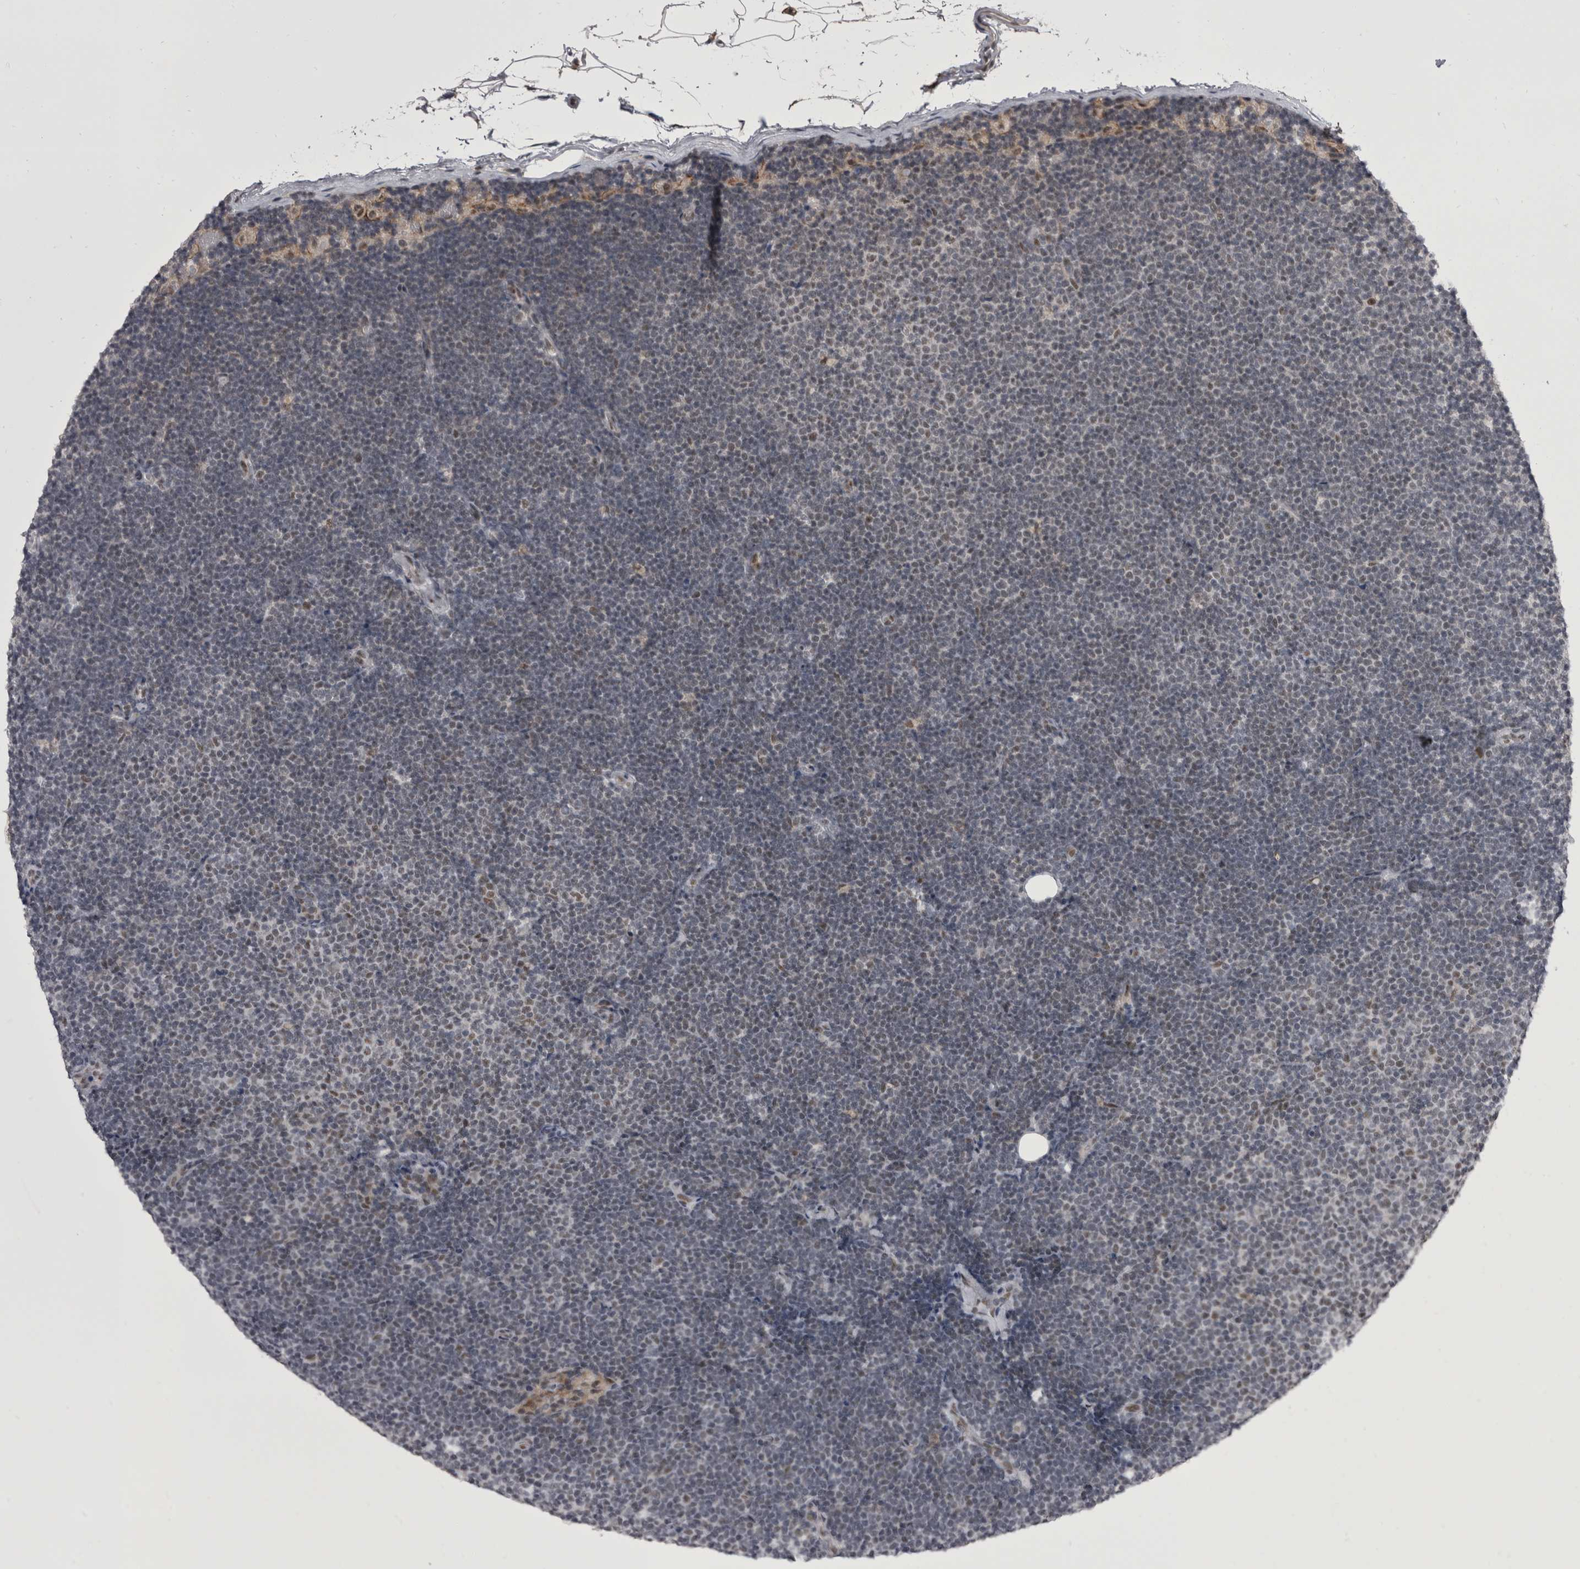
{"staining": {"intensity": "negative", "quantity": "none", "location": "none"}, "tissue": "lymphoma", "cell_type": "Tumor cells", "image_type": "cancer", "snomed": [{"axis": "morphology", "description": "Malignant lymphoma, non-Hodgkin's type, Low grade"}, {"axis": "topography", "description": "Lymph node"}], "caption": "Lymphoma was stained to show a protein in brown. There is no significant positivity in tumor cells.", "gene": "PRPF3", "patient": {"sex": "female", "age": 53}}